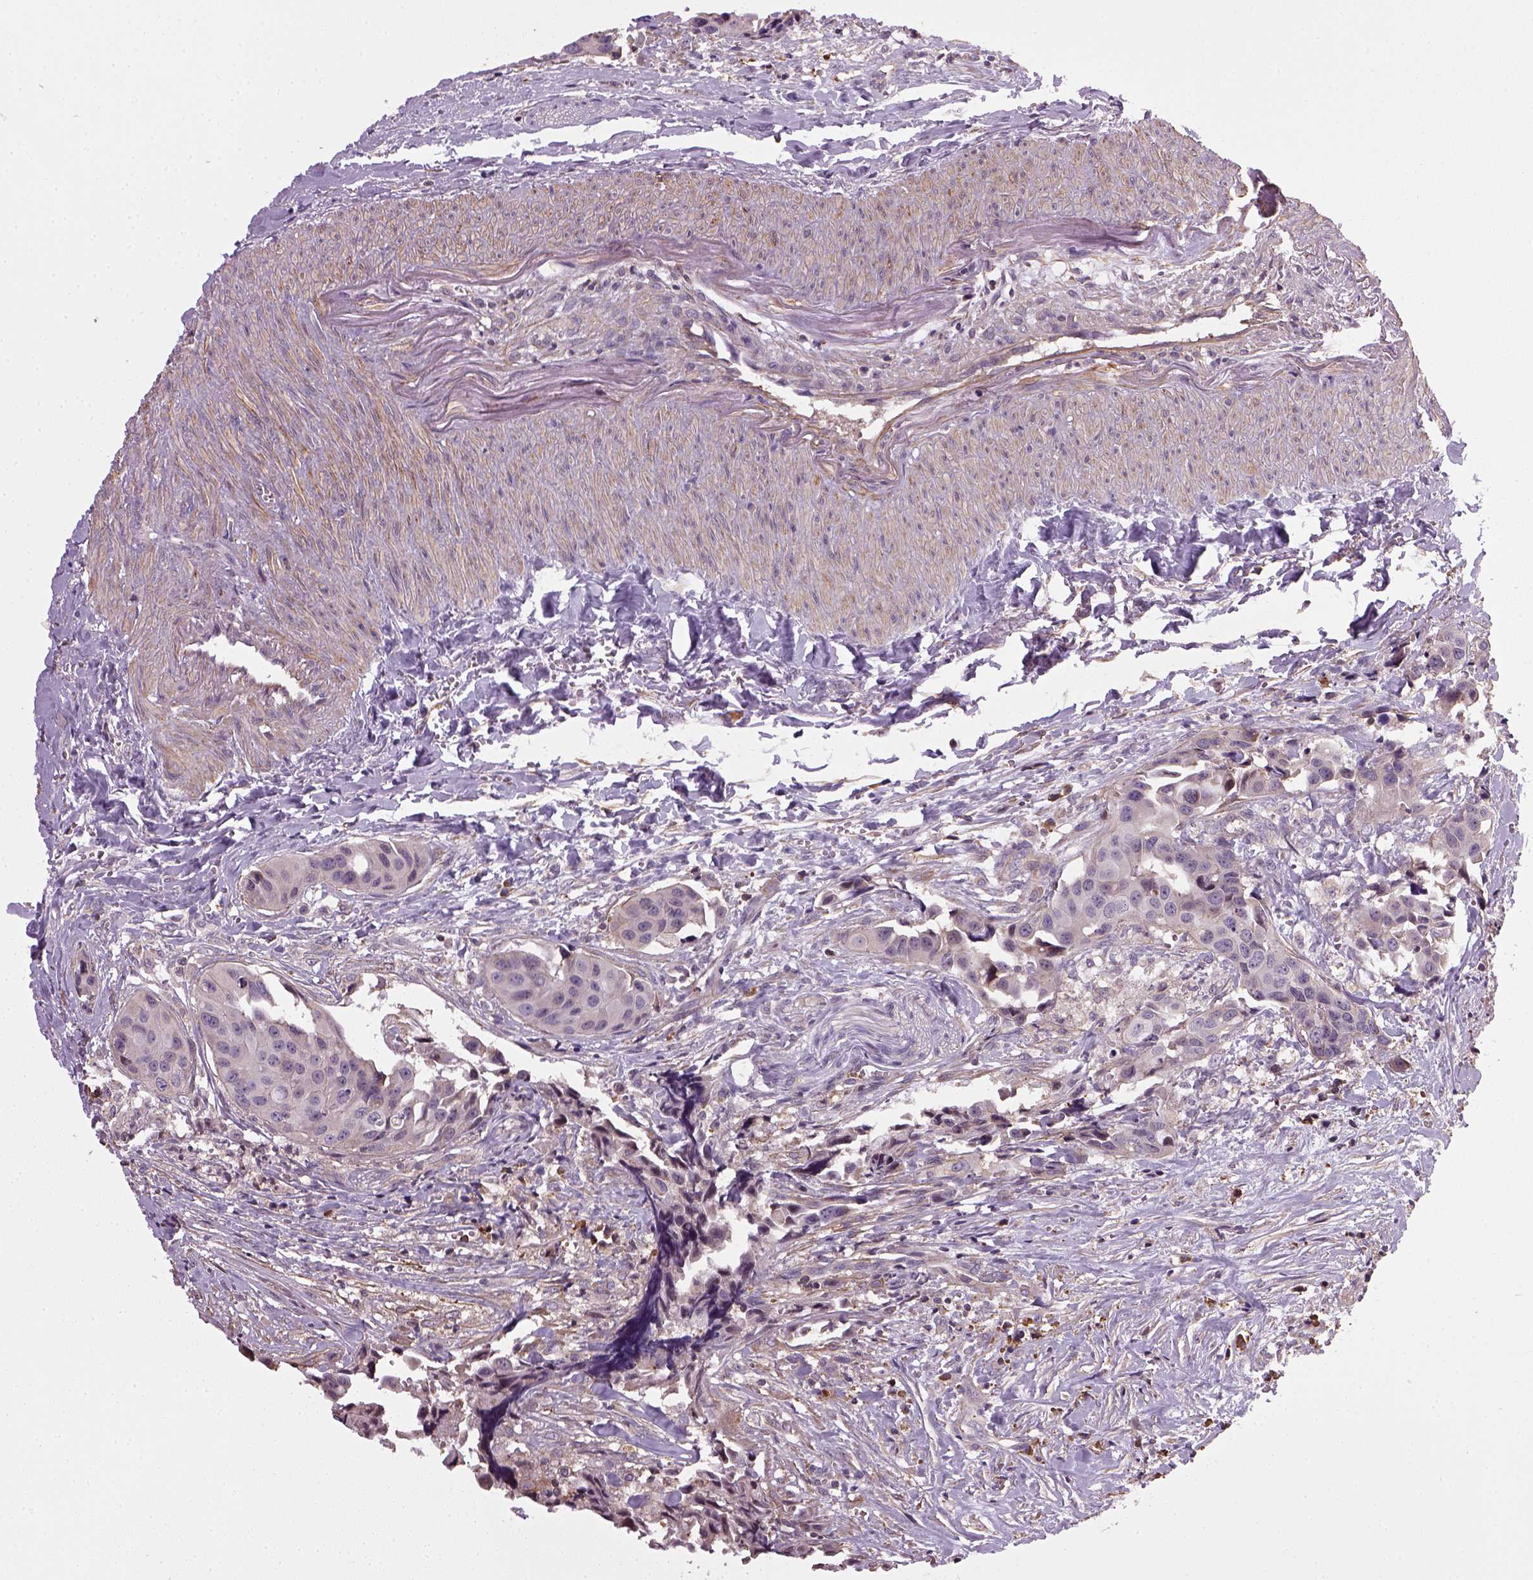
{"staining": {"intensity": "negative", "quantity": "none", "location": "none"}, "tissue": "head and neck cancer", "cell_type": "Tumor cells", "image_type": "cancer", "snomed": [{"axis": "morphology", "description": "Adenocarcinoma, NOS"}, {"axis": "topography", "description": "Head-Neck"}], "caption": "An immunohistochemistry photomicrograph of head and neck adenocarcinoma is shown. There is no staining in tumor cells of head and neck adenocarcinoma.", "gene": "TPRG1", "patient": {"sex": "male", "age": 76}}